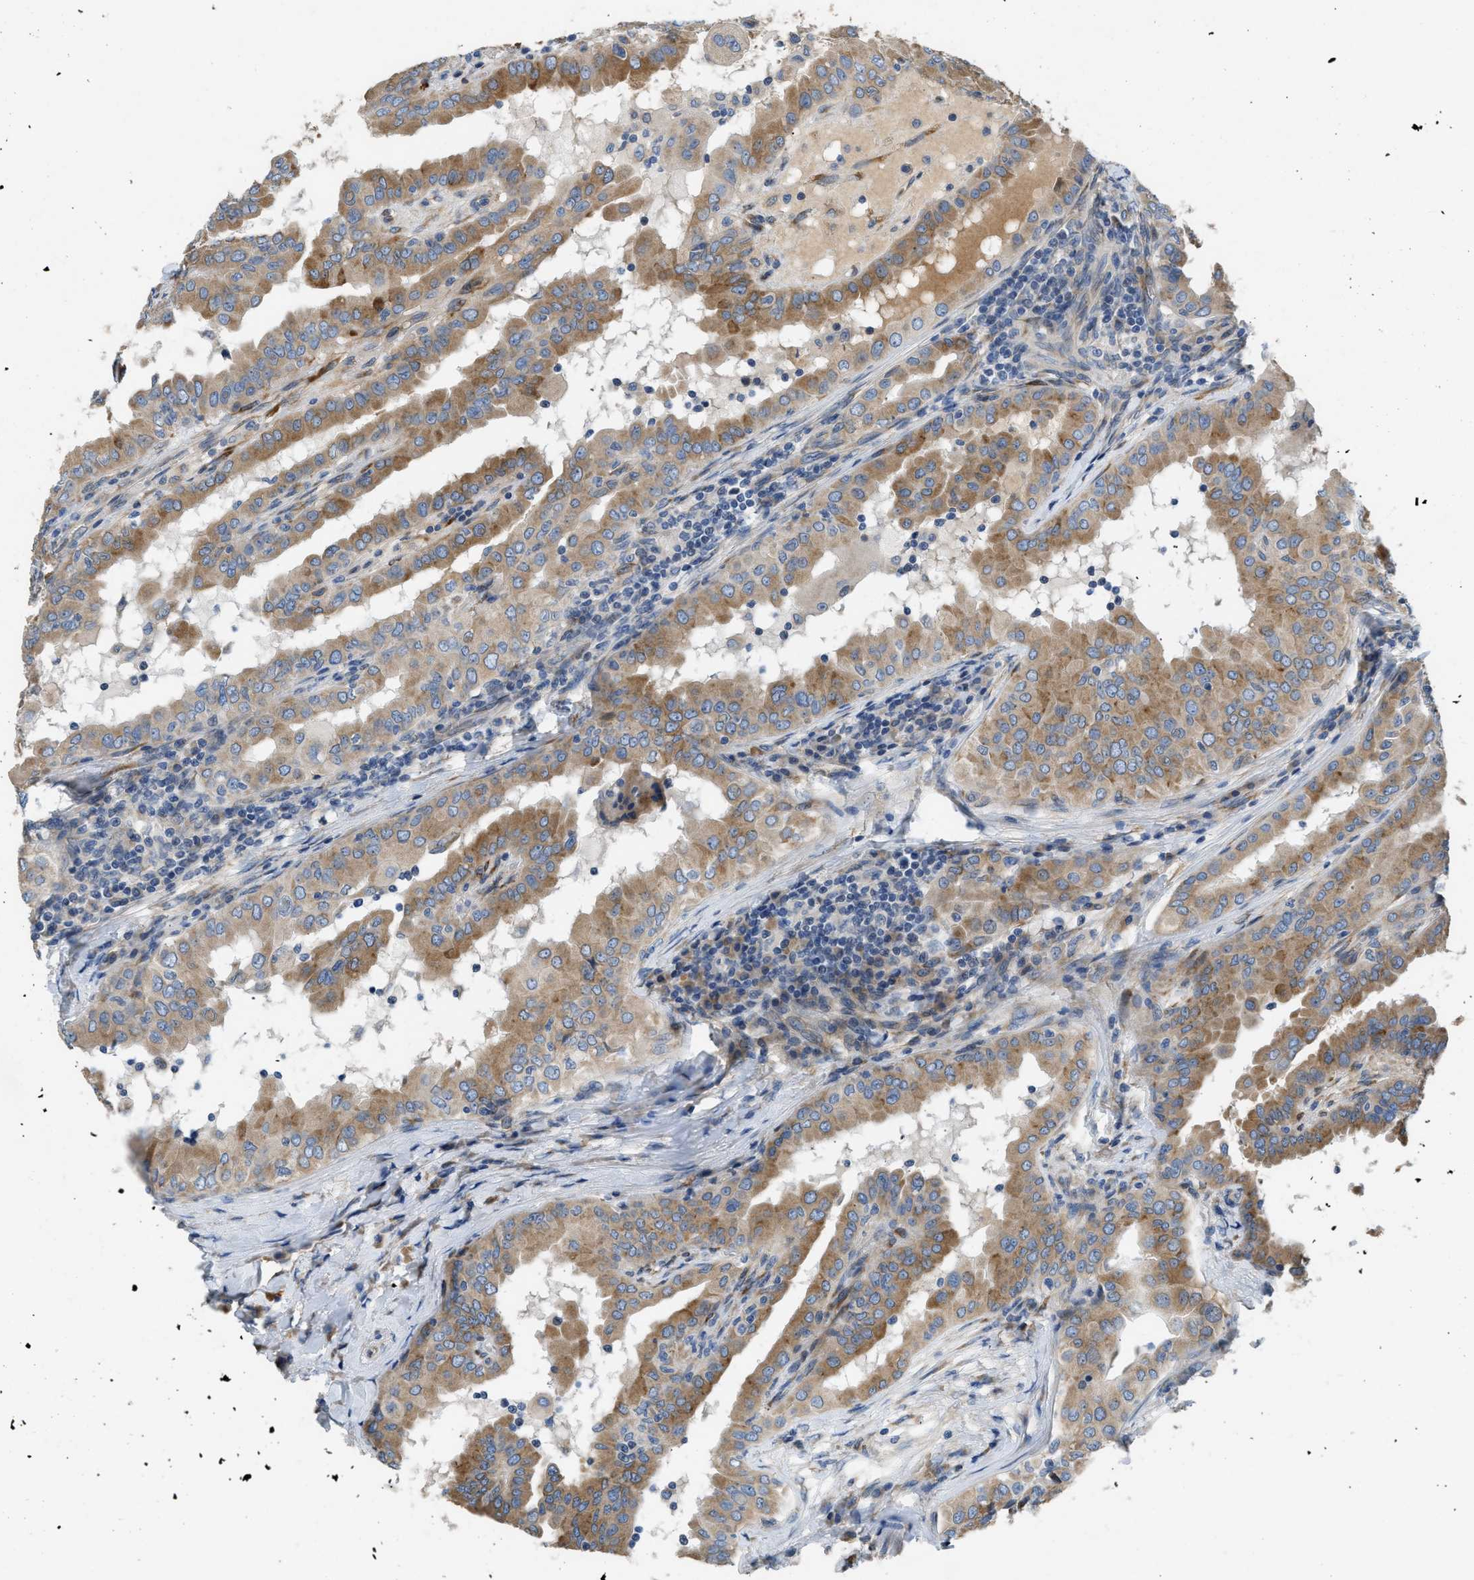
{"staining": {"intensity": "moderate", "quantity": ">75%", "location": "cytoplasmic/membranous"}, "tissue": "thyroid cancer", "cell_type": "Tumor cells", "image_type": "cancer", "snomed": [{"axis": "morphology", "description": "Papillary adenocarcinoma, NOS"}, {"axis": "topography", "description": "Thyroid gland"}], "caption": "Brown immunohistochemical staining in human thyroid cancer (papillary adenocarcinoma) displays moderate cytoplasmic/membranous expression in approximately >75% of tumor cells. The staining was performed using DAB (3,3'-diaminobenzidine), with brown indicating positive protein expression. Nuclei are stained blue with hematoxylin.", "gene": "GGCX", "patient": {"sex": "male", "age": 33}}